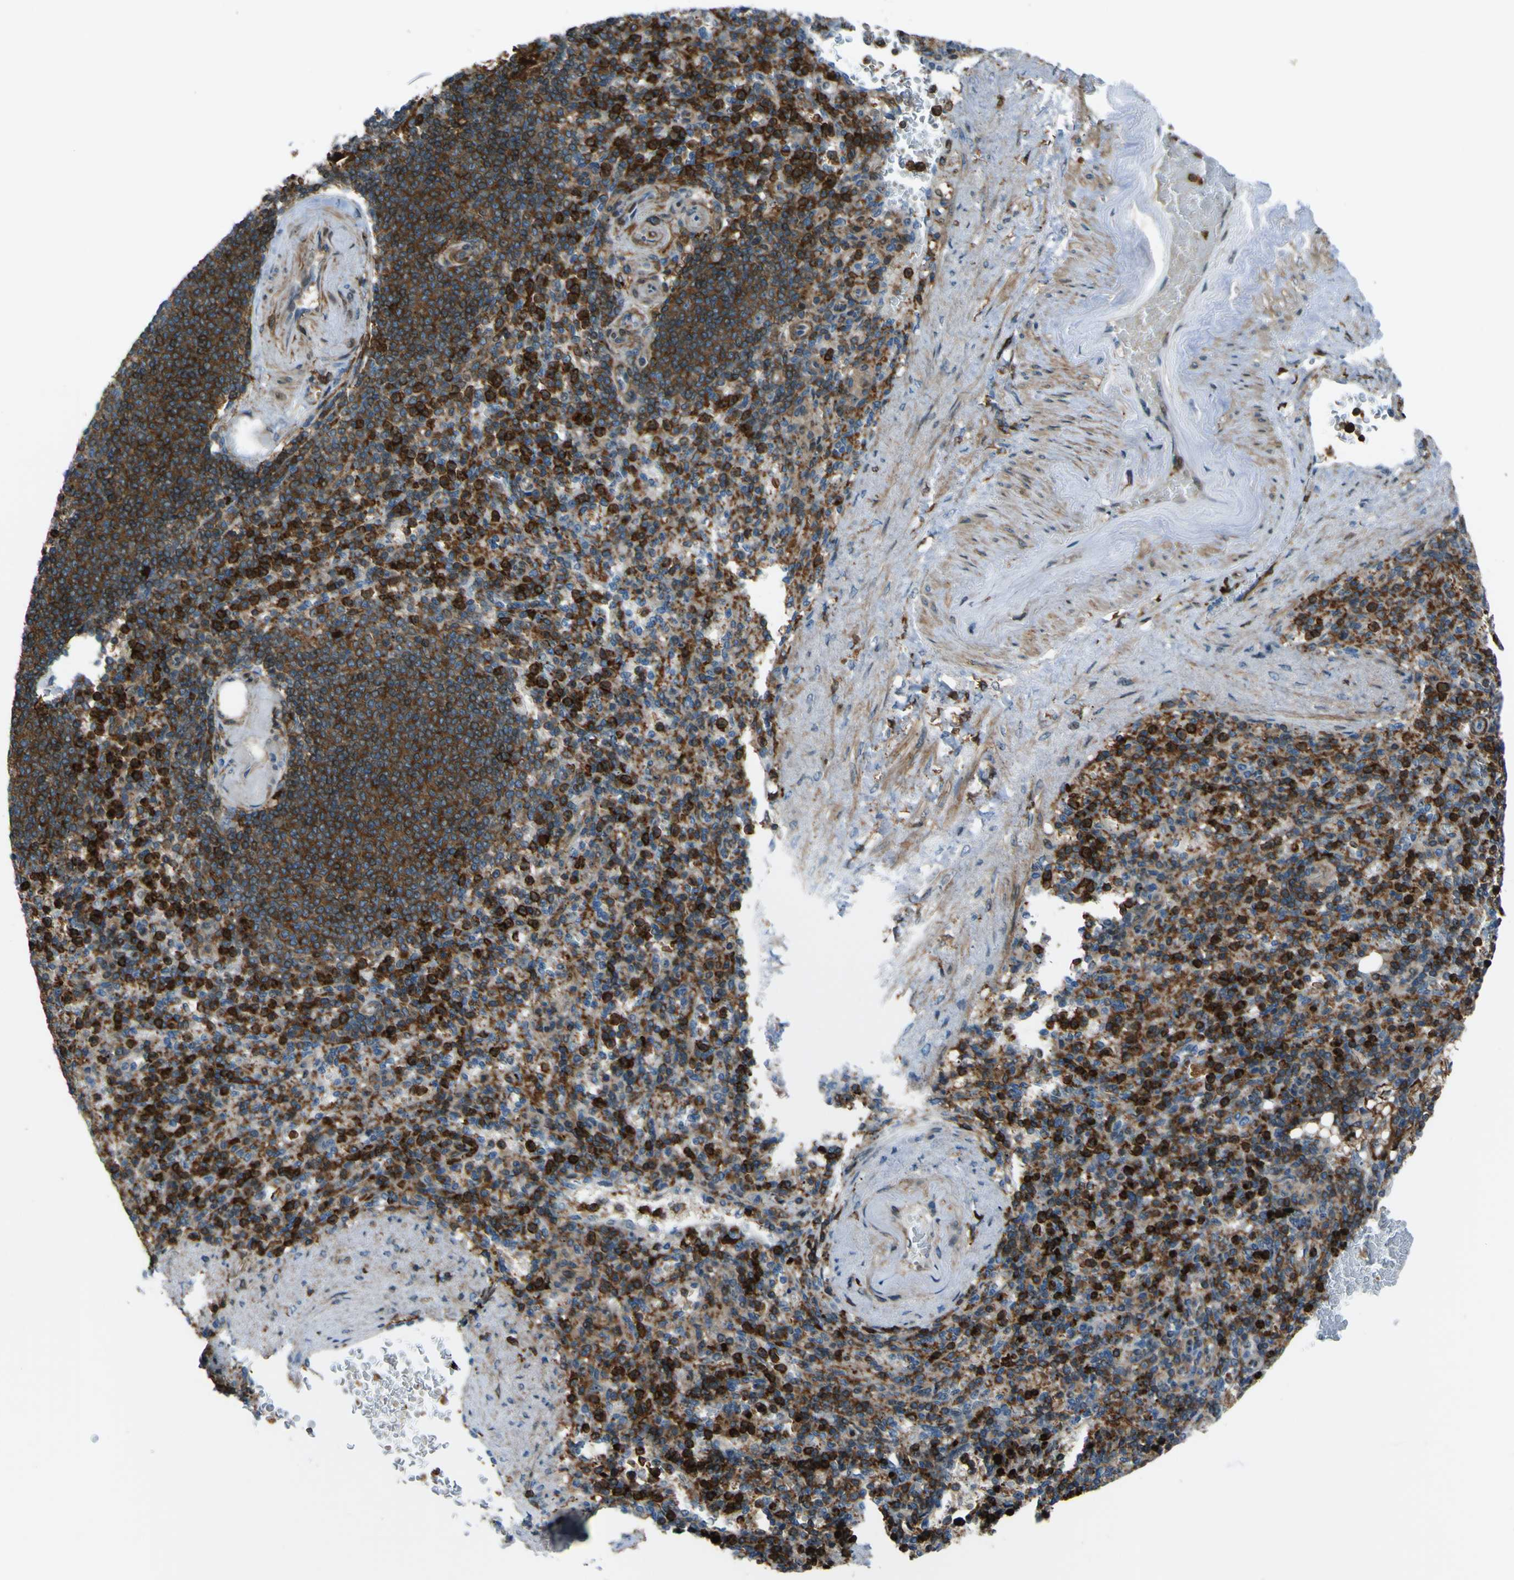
{"staining": {"intensity": "strong", "quantity": "25%-75%", "location": "cytoplasmic/membranous"}, "tissue": "spleen", "cell_type": "Cells in red pulp", "image_type": "normal", "snomed": [{"axis": "morphology", "description": "Normal tissue, NOS"}, {"axis": "topography", "description": "Spleen"}], "caption": "High-magnification brightfield microscopy of unremarkable spleen stained with DAB (3,3'-diaminobenzidine) (brown) and counterstained with hematoxylin (blue). cells in red pulp exhibit strong cytoplasmic/membranous expression is appreciated in about25%-75% of cells. (brown staining indicates protein expression, while blue staining denotes nuclei).", "gene": "PCDHB5", "patient": {"sex": "female", "age": 74}}